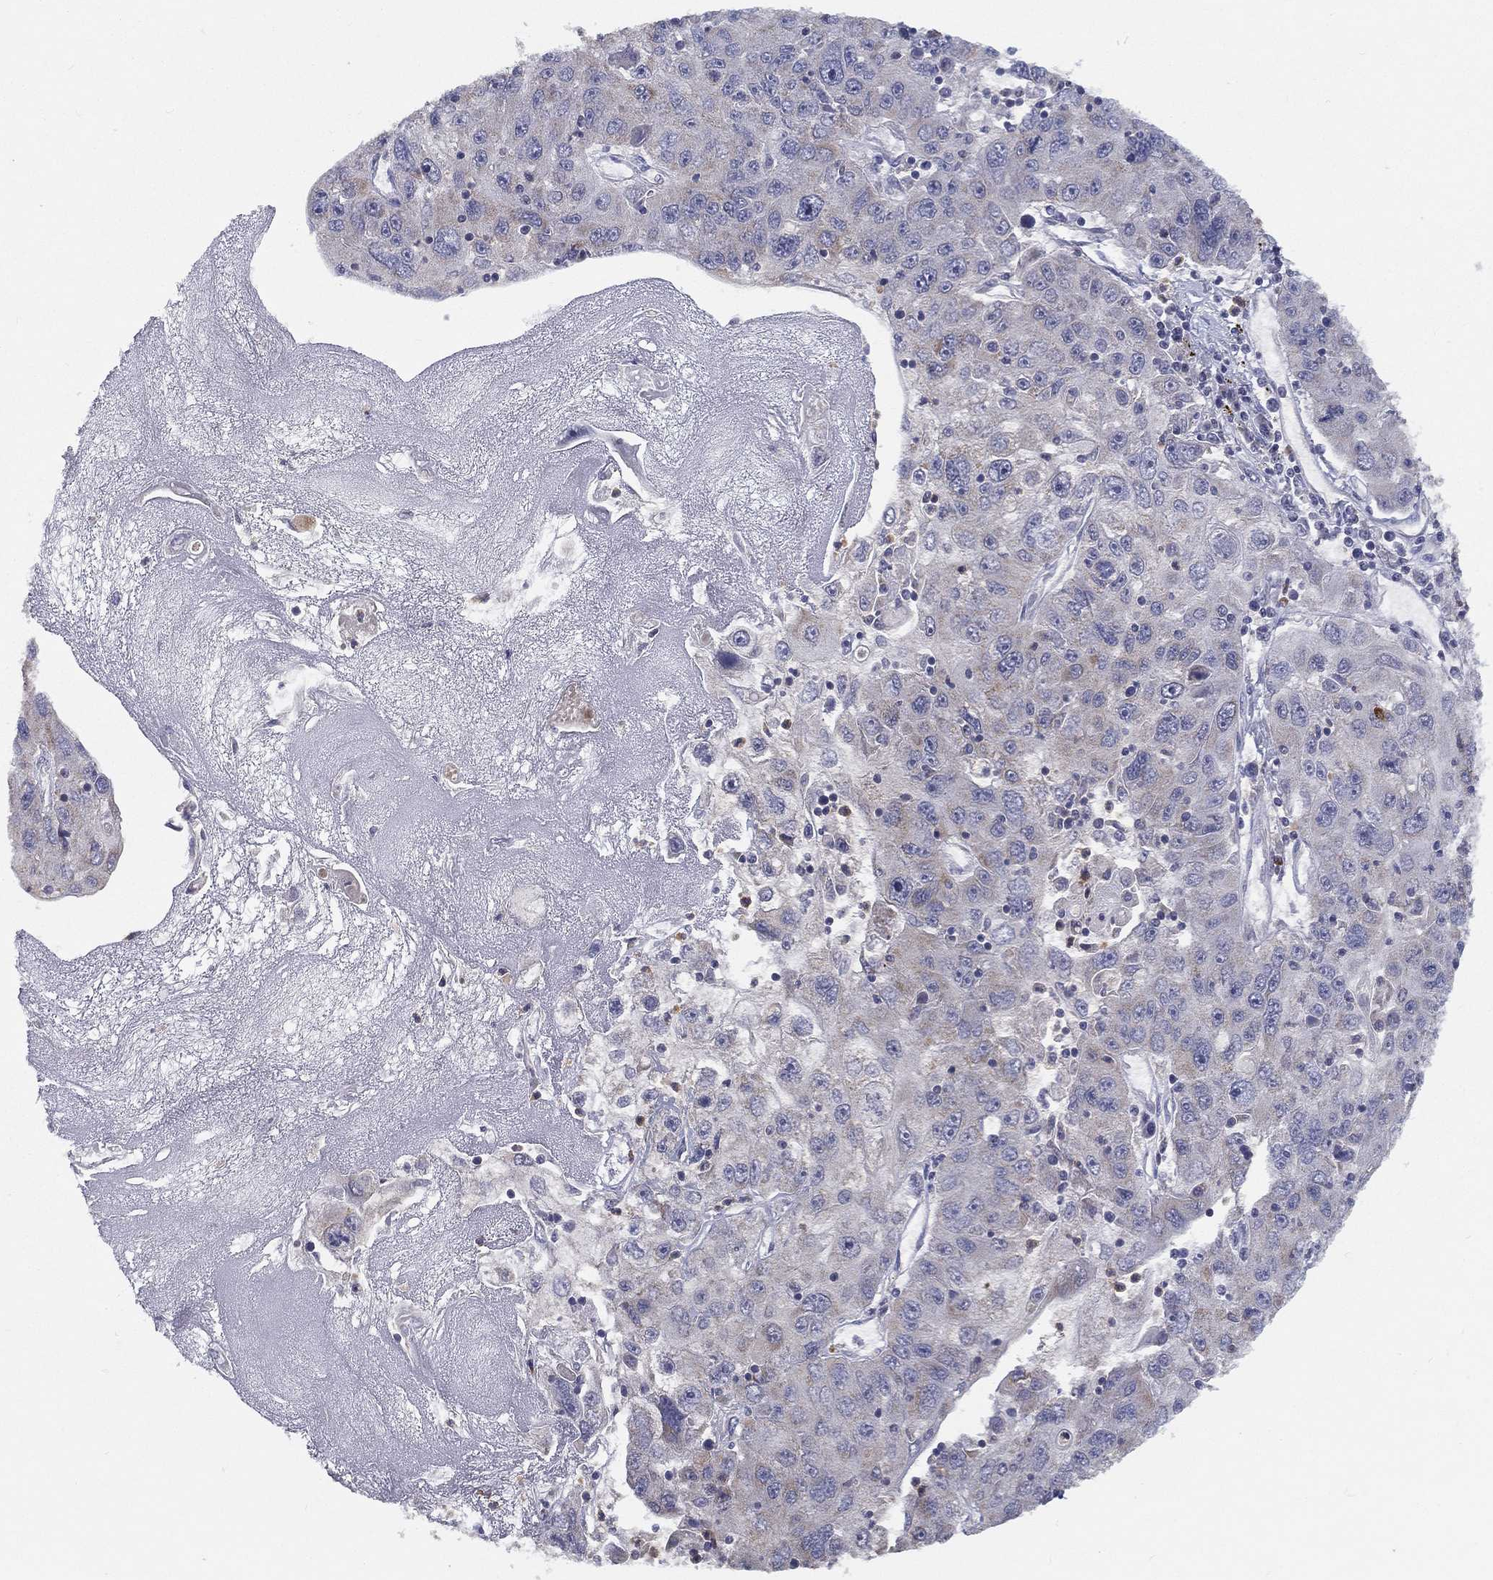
{"staining": {"intensity": "negative", "quantity": "none", "location": "none"}, "tissue": "stomach cancer", "cell_type": "Tumor cells", "image_type": "cancer", "snomed": [{"axis": "morphology", "description": "Adenocarcinoma, NOS"}, {"axis": "topography", "description": "Stomach"}], "caption": "Immunohistochemistry micrograph of stomach cancer stained for a protein (brown), which demonstrates no expression in tumor cells. The staining is performed using DAB brown chromogen with nuclei counter-stained in using hematoxylin.", "gene": "PCSK1", "patient": {"sex": "male", "age": 56}}